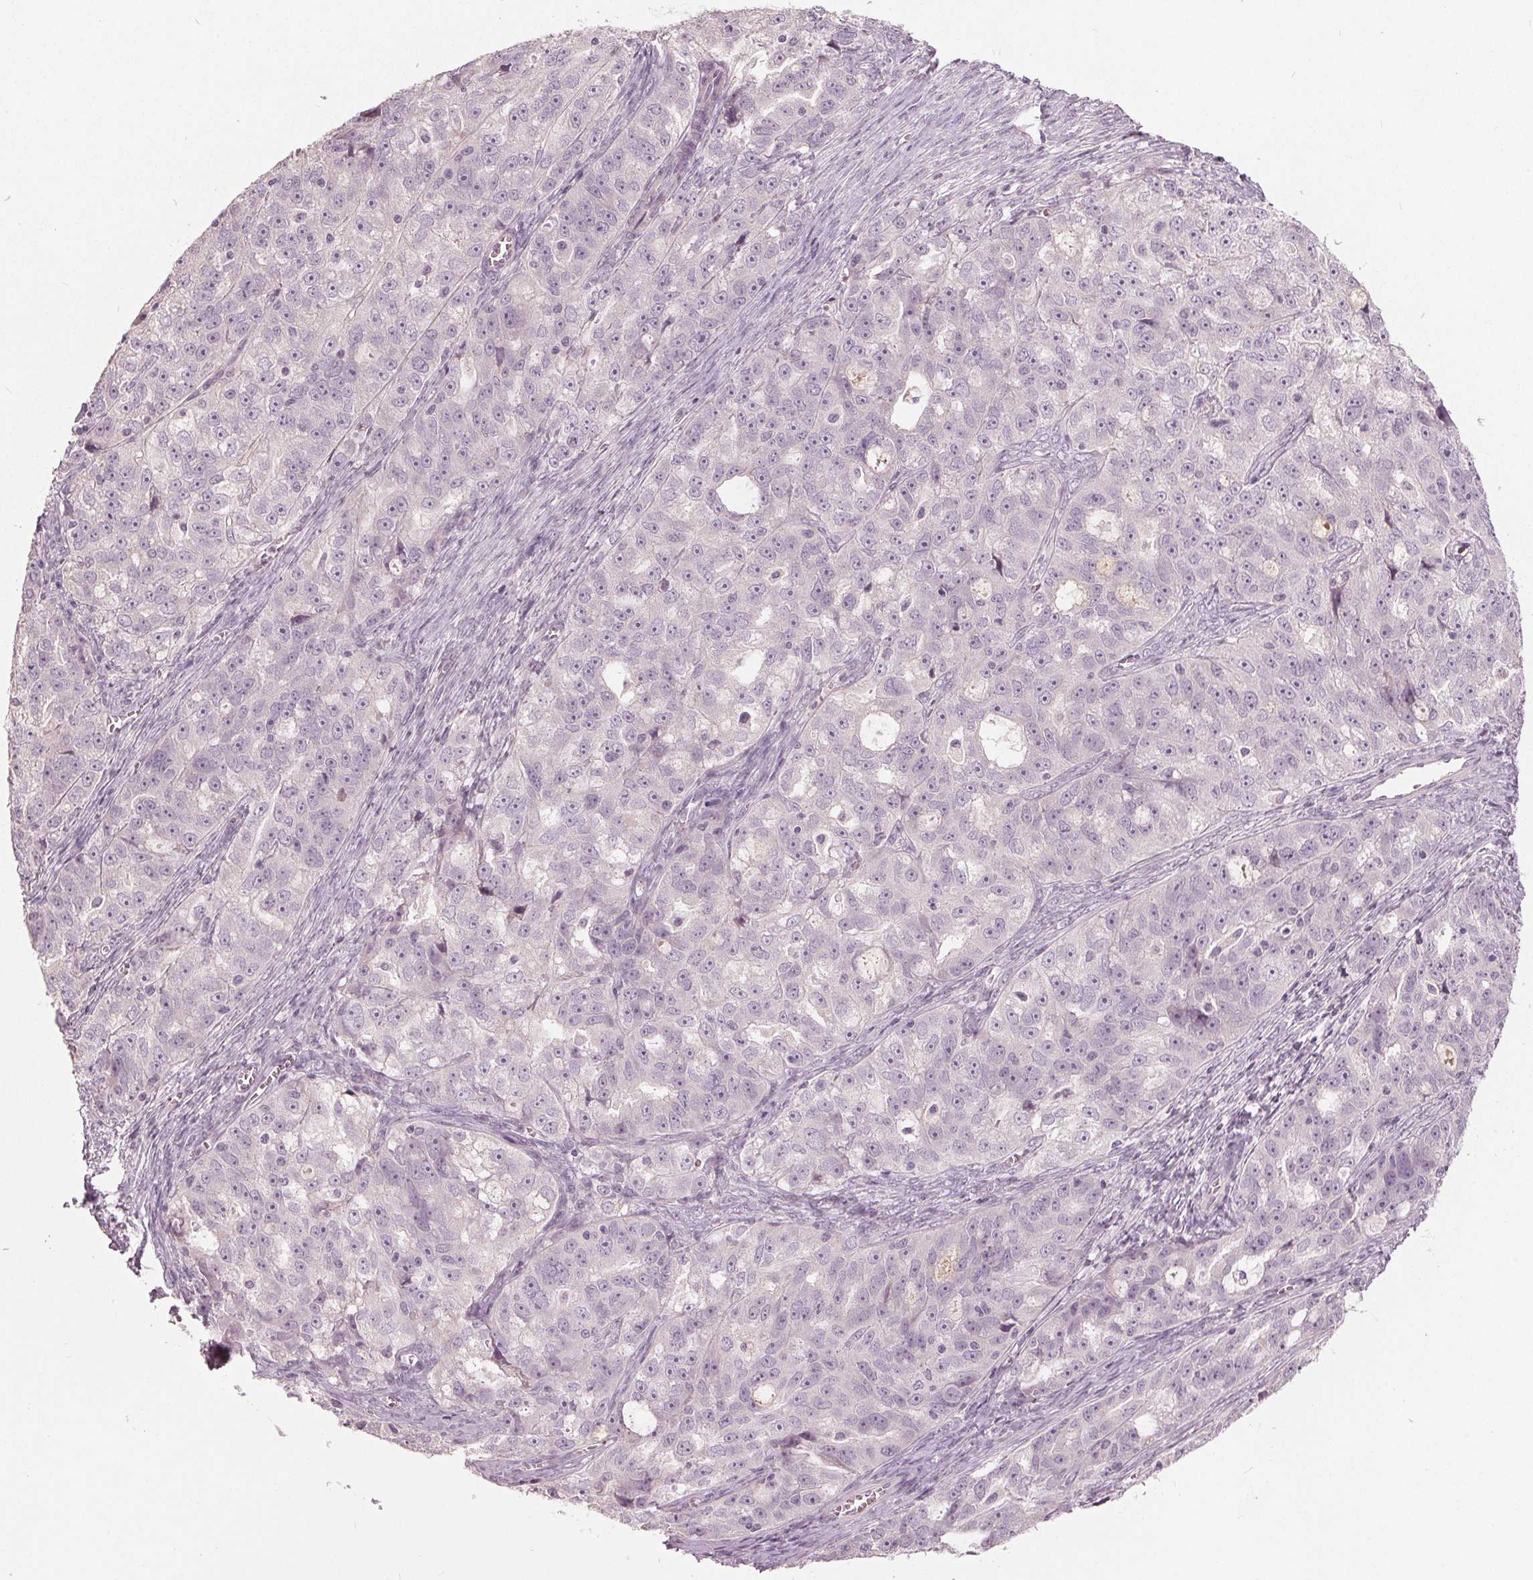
{"staining": {"intensity": "negative", "quantity": "none", "location": "none"}, "tissue": "ovarian cancer", "cell_type": "Tumor cells", "image_type": "cancer", "snomed": [{"axis": "morphology", "description": "Cystadenocarcinoma, serous, NOS"}, {"axis": "topography", "description": "Ovary"}], "caption": "There is no significant positivity in tumor cells of ovarian serous cystadenocarcinoma.", "gene": "KLK13", "patient": {"sex": "female", "age": 51}}